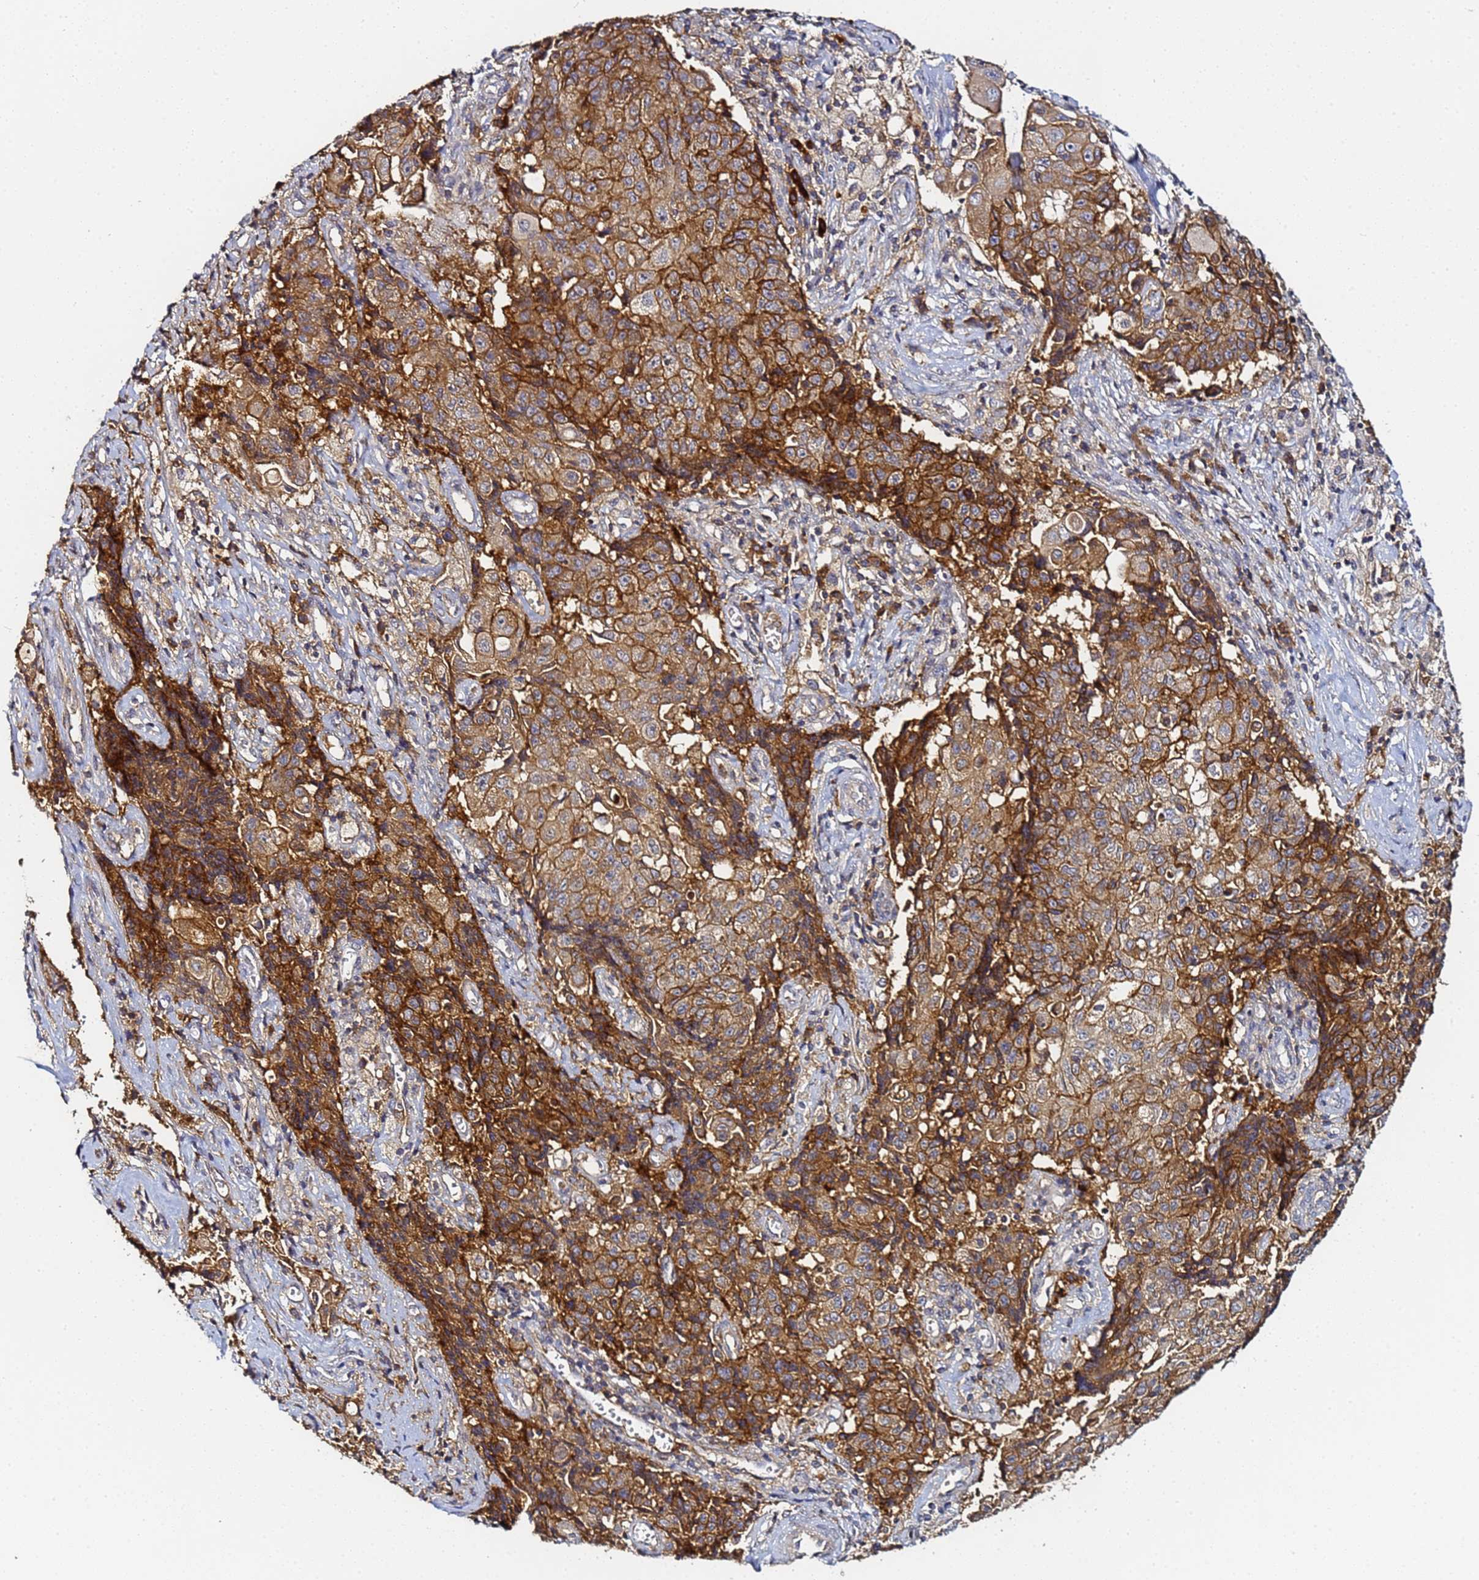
{"staining": {"intensity": "moderate", "quantity": ">75%", "location": "cytoplasmic/membranous"}, "tissue": "ovarian cancer", "cell_type": "Tumor cells", "image_type": "cancer", "snomed": [{"axis": "morphology", "description": "Carcinoma, endometroid"}, {"axis": "topography", "description": "Ovary"}], "caption": "Approximately >75% of tumor cells in ovarian endometroid carcinoma demonstrate moderate cytoplasmic/membranous protein expression as visualized by brown immunohistochemical staining.", "gene": "LRRC69", "patient": {"sex": "female", "age": 42}}